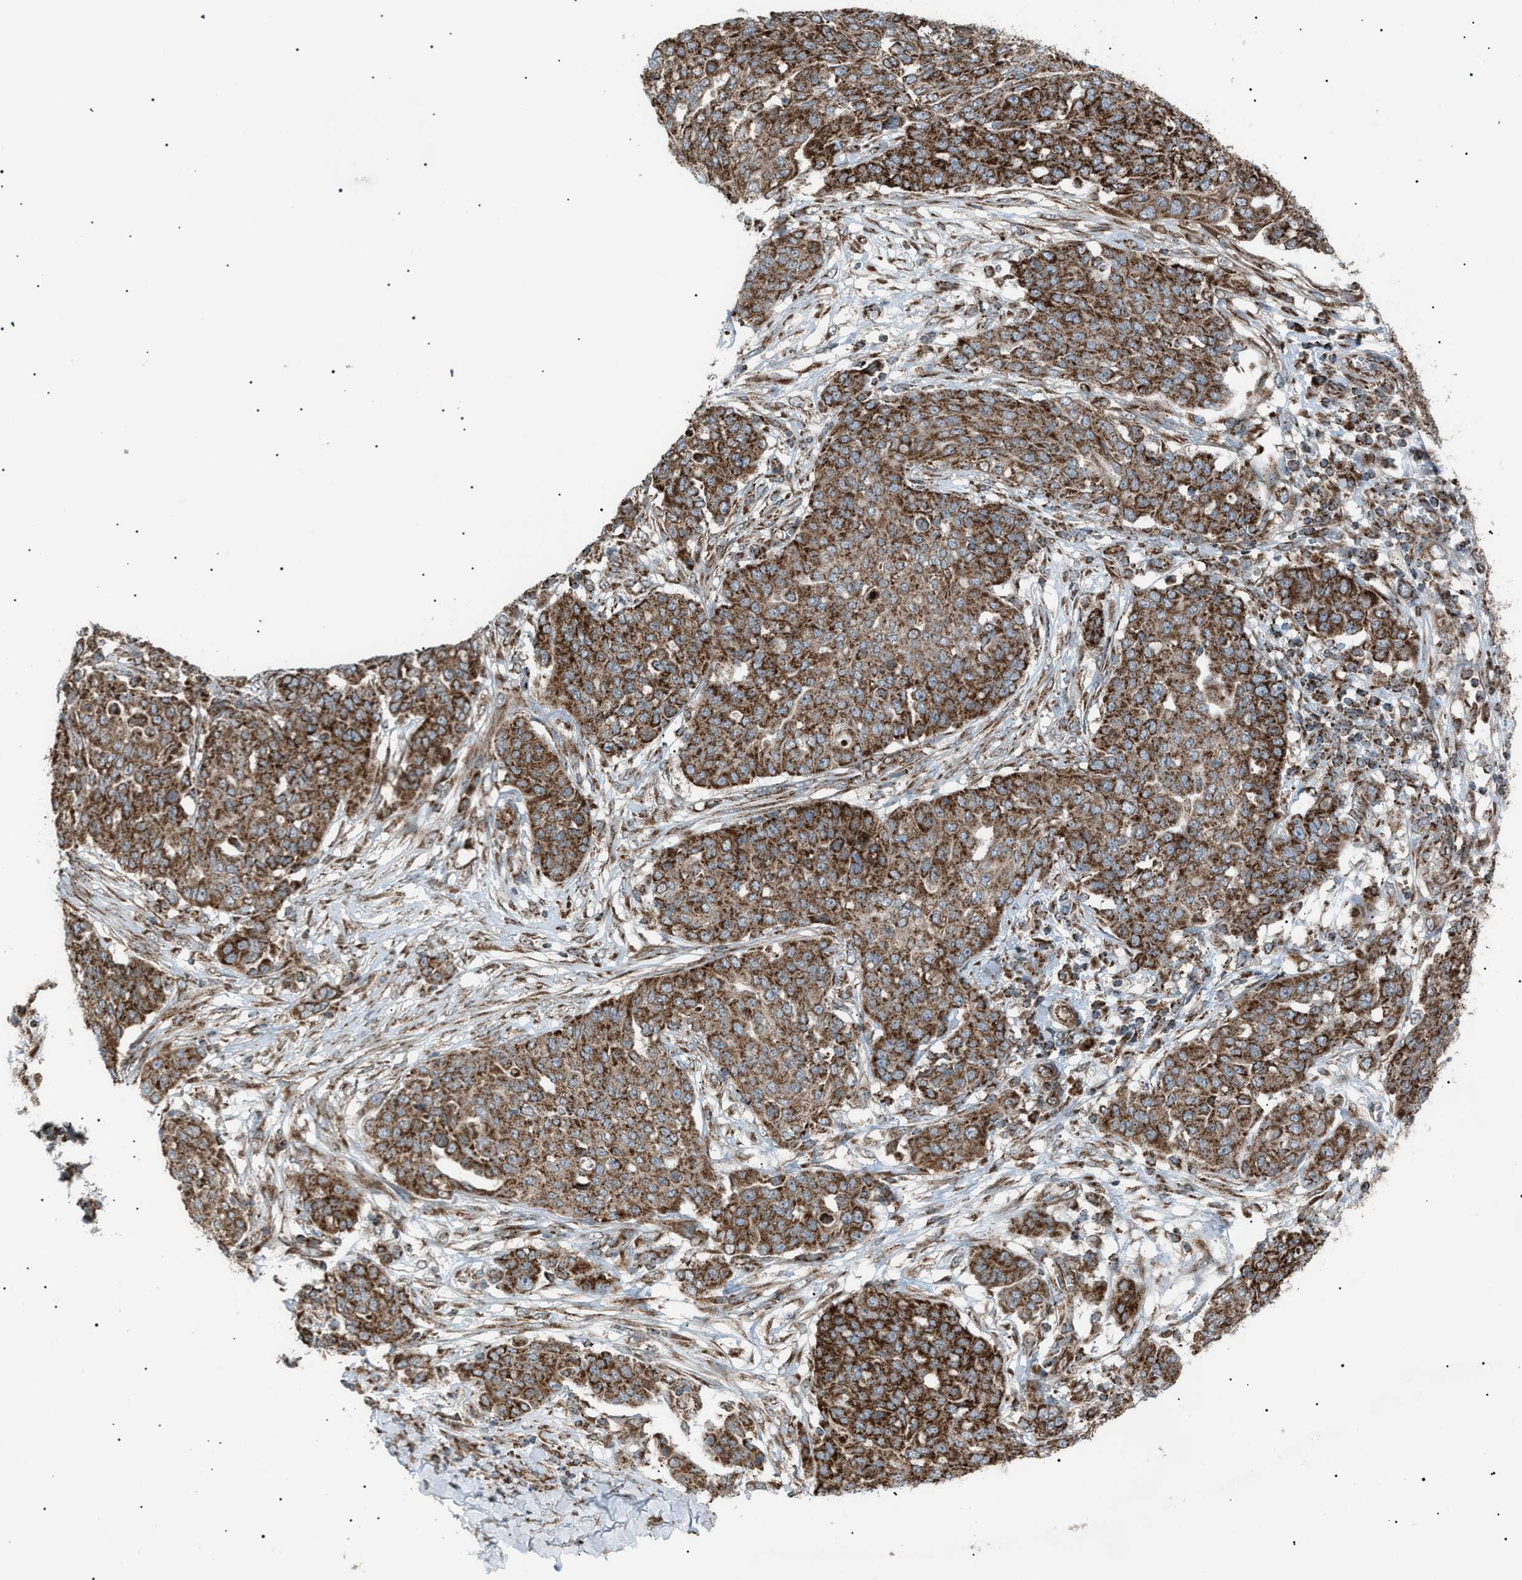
{"staining": {"intensity": "strong", "quantity": ">75%", "location": "cytoplasmic/membranous"}, "tissue": "ovarian cancer", "cell_type": "Tumor cells", "image_type": "cancer", "snomed": [{"axis": "morphology", "description": "Cystadenocarcinoma, serous, NOS"}, {"axis": "topography", "description": "Soft tissue"}, {"axis": "topography", "description": "Ovary"}], "caption": "Serous cystadenocarcinoma (ovarian) stained with a protein marker displays strong staining in tumor cells.", "gene": "C1GALT1C1", "patient": {"sex": "female", "age": 57}}